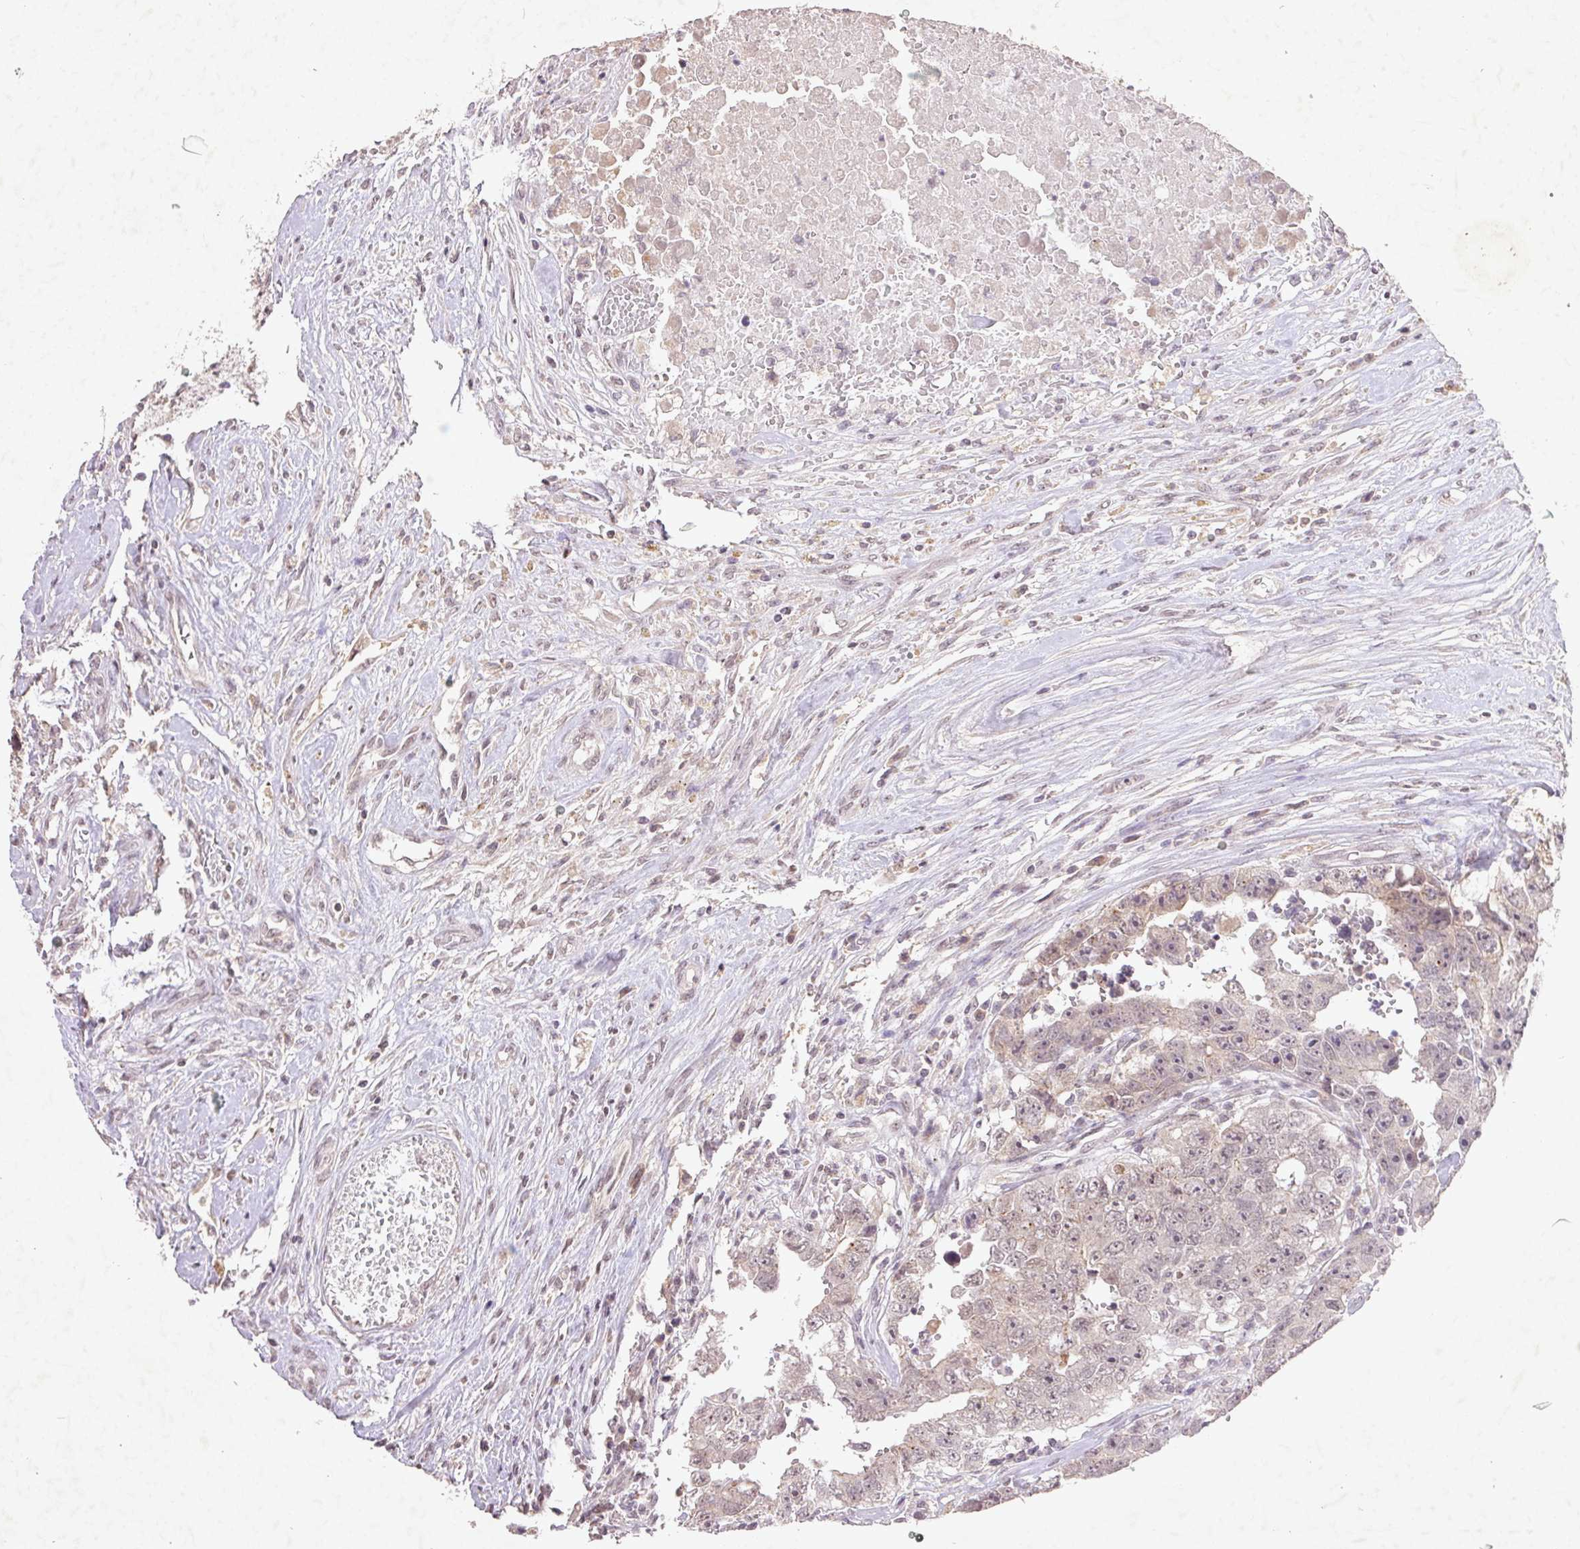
{"staining": {"intensity": "weak", "quantity": "25%-75%", "location": "nuclear"}, "tissue": "testis cancer", "cell_type": "Tumor cells", "image_type": "cancer", "snomed": [{"axis": "morphology", "description": "Carcinoma, Embryonal, NOS"}, {"axis": "topography", "description": "Testis"}], "caption": "Human testis cancer stained with a protein marker demonstrates weak staining in tumor cells.", "gene": "FAM168B", "patient": {"sex": "male", "age": 22}}